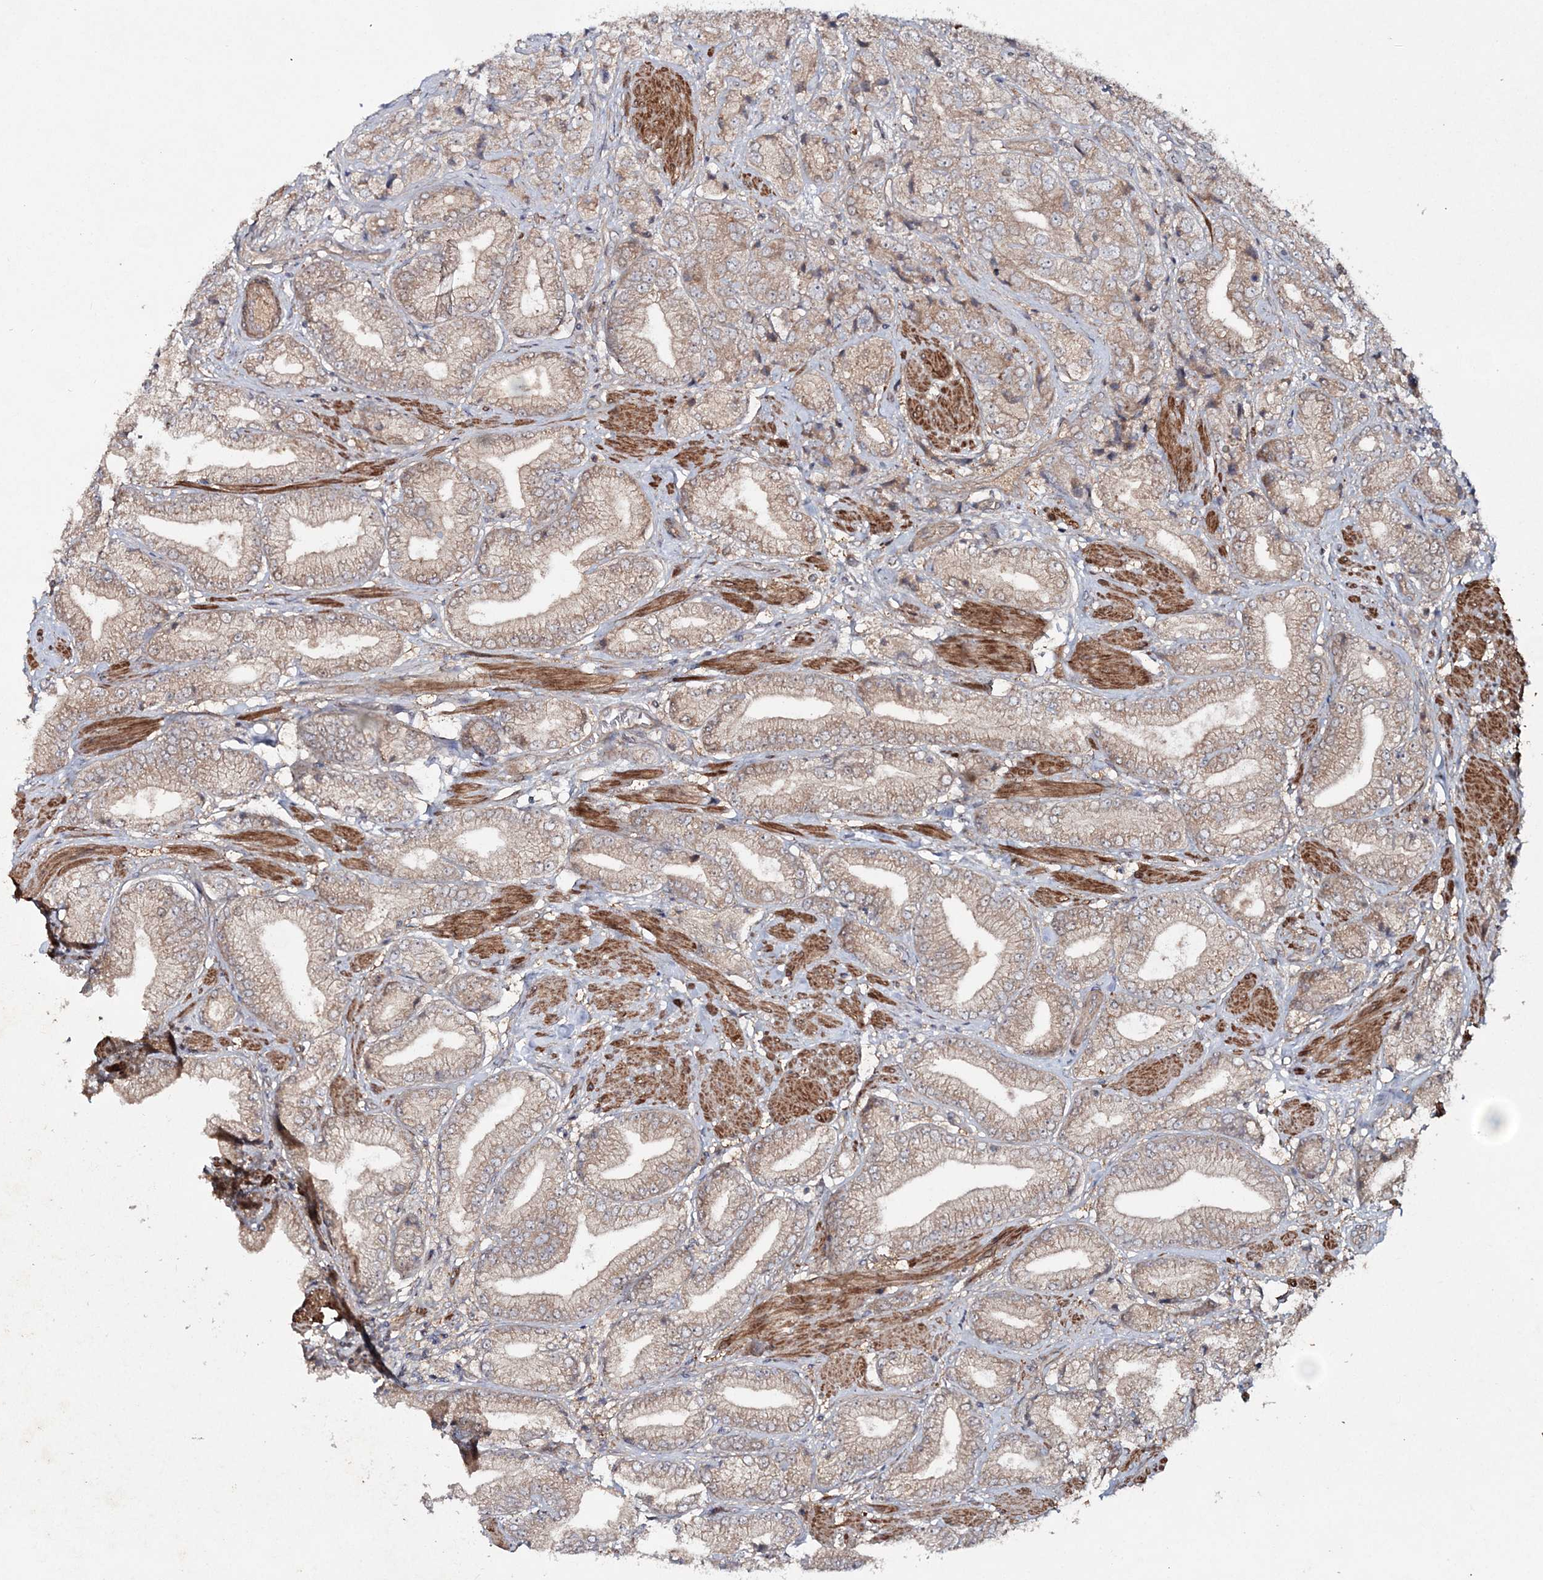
{"staining": {"intensity": "weak", "quantity": ">75%", "location": "cytoplasmic/membranous"}, "tissue": "prostate cancer", "cell_type": "Tumor cells", "image_type": "cancer", "snomed": [{"axis": "morphology", "description": "Adenocarcinoma, High grade"}, {"axis": "topography", "description": "Prostate"}], "caption": "This is a micrograph of immunohistochemistry (IHC) staining of prostate cancer (high-grade adenocarcinoma), which shows weak staining in the cytoplasmic/membranous of tumor cells.", "gene": "MOCS2", "patient": {"sex": "male", "age": 50}}